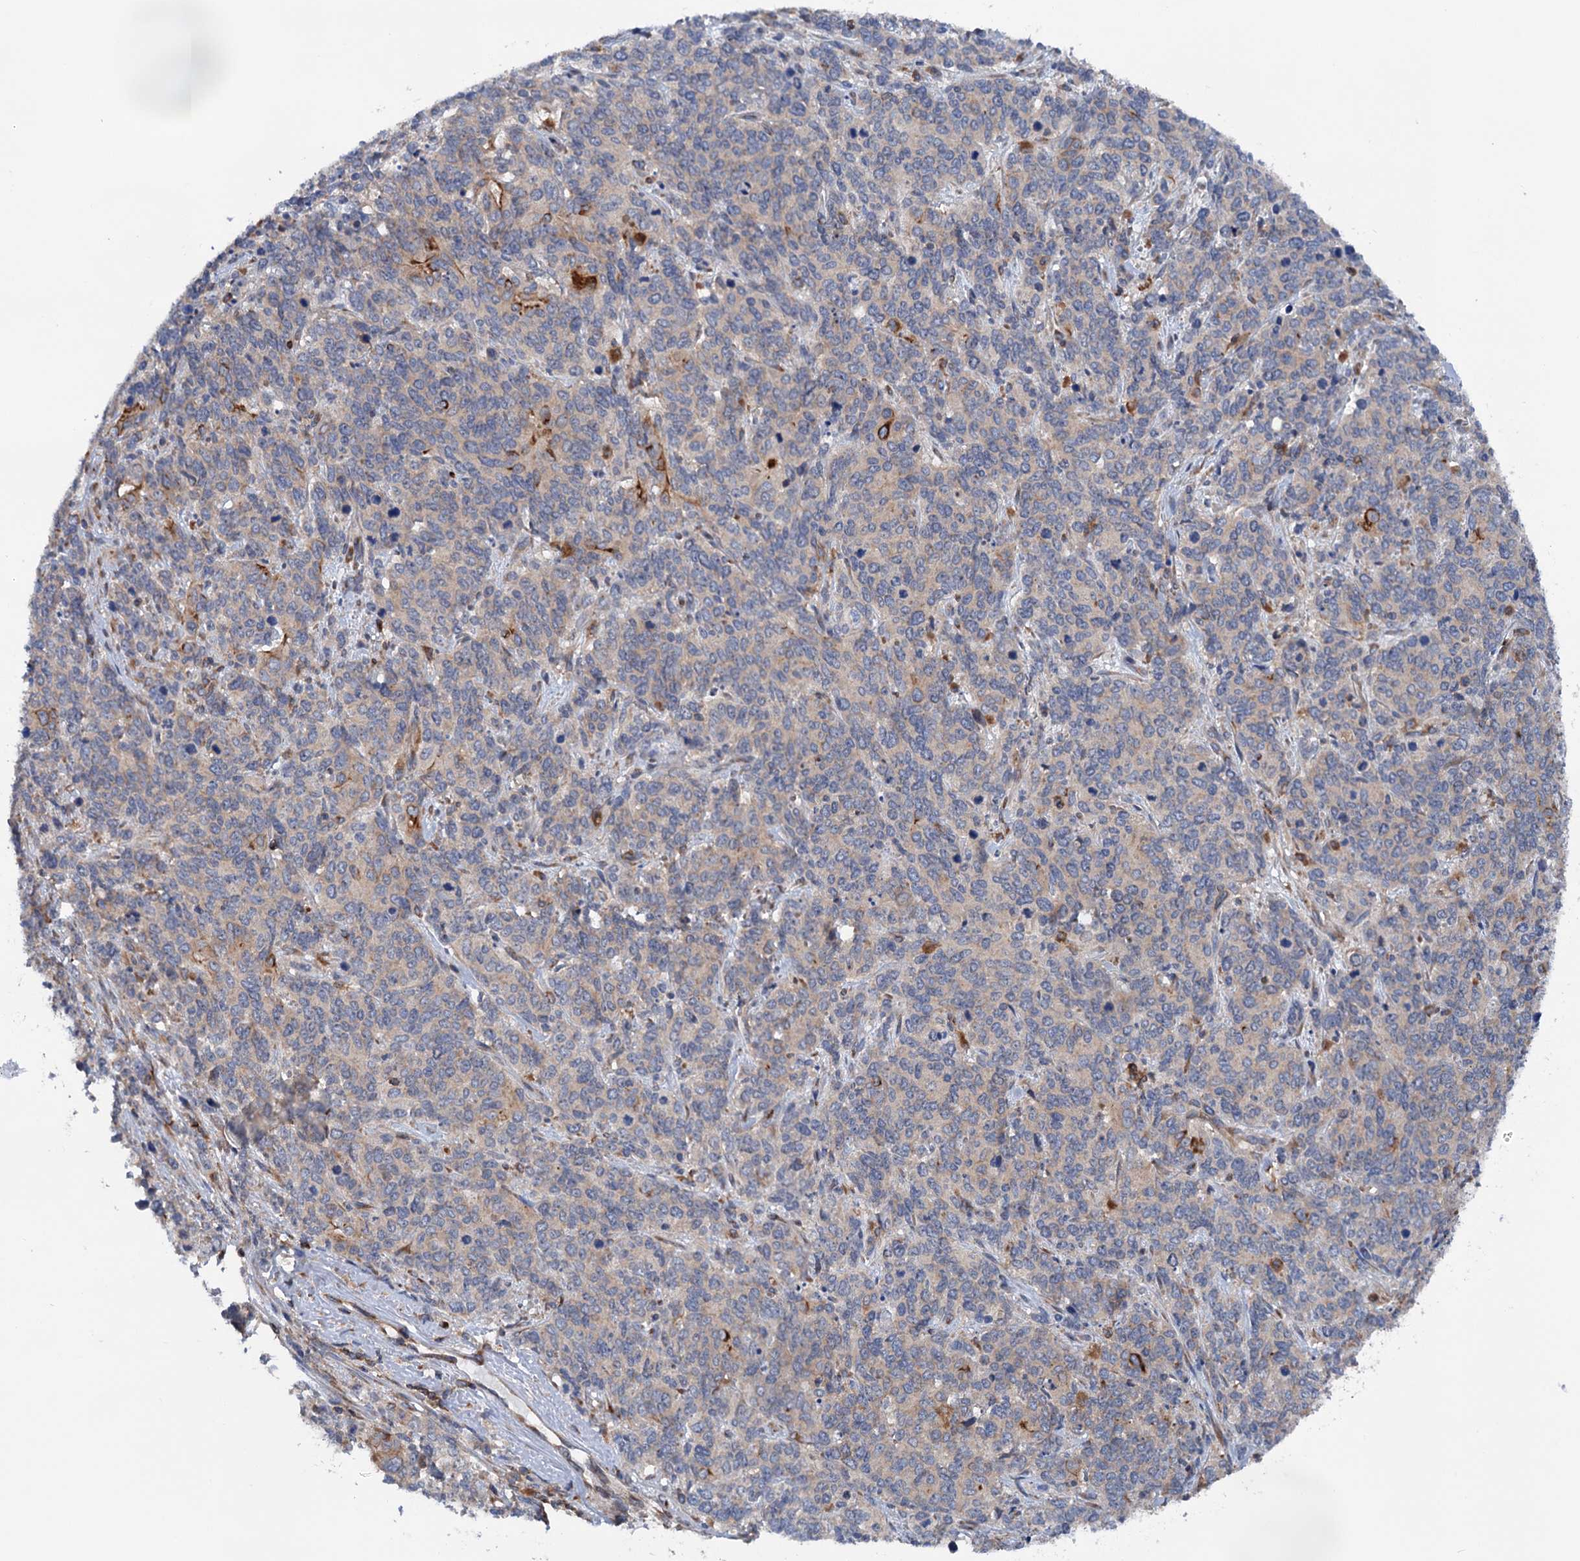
{"staining": {"intensity": "strong", "quantity": "<25%", "location": "cytoplasmic/membranous"}, "tissue": "cervical cancer", "cell_type": "Tumor cells", "image_type": "cancer", "snomed": [{"axis": "morphology", "description": "Squamous cell carcinoma, NOS"}, {"axis": "topography", "description": "Cervix"}], "caption": "Cervical cancer stained for a protein (brown) demonstrates strong cytoplasmic/membranous positive staining in approximately <25% of tumor cells.", "gene": "EIPR1", "patient": {"sex": "female", "age": 60}}